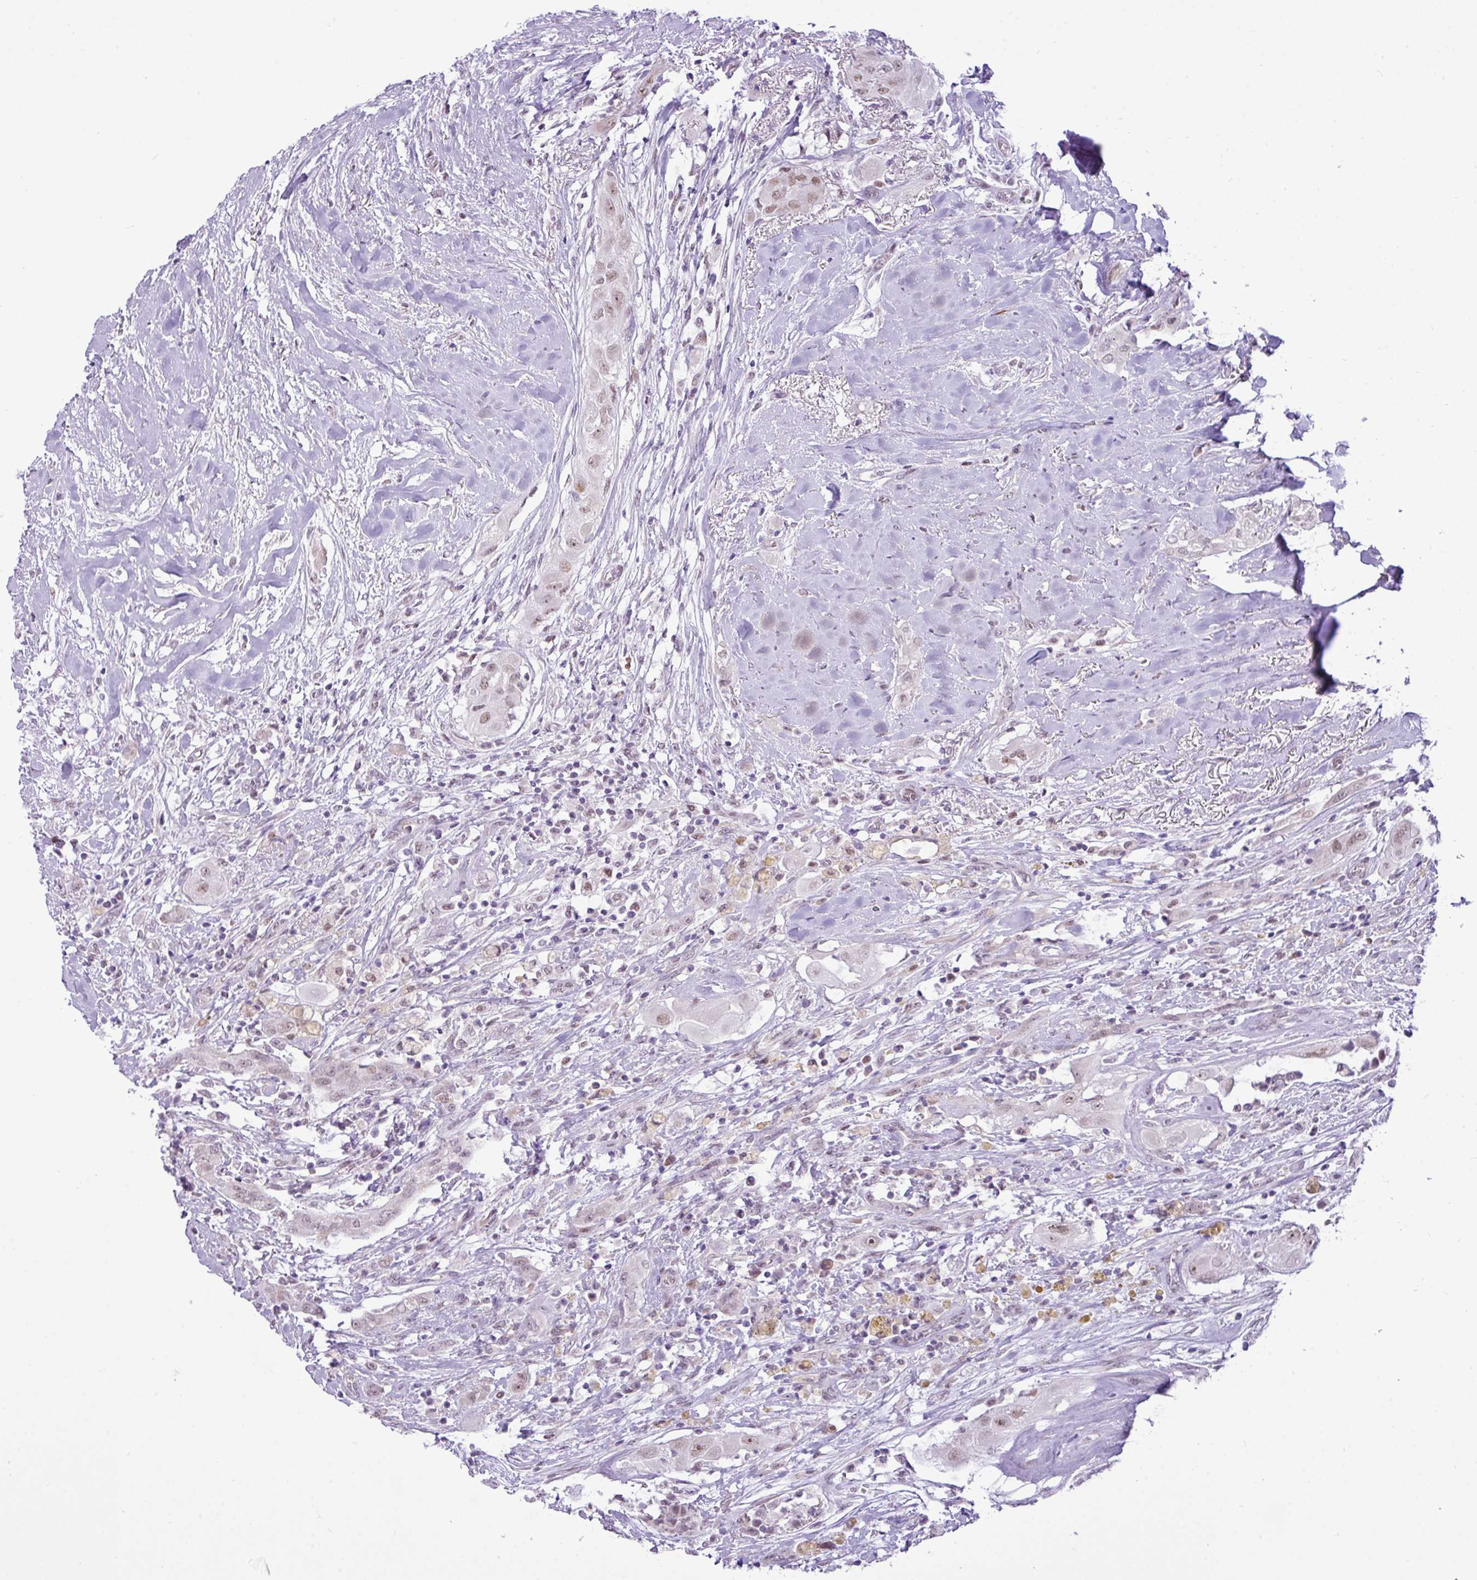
{"staining": {"intensity": "weak", "quantity": ">75%", "location": "nuclear"}, "tissue": "thyroid cancer", "cell_type": "Tumor cells", "image_type": "cancer", "snomed": [{"axis": "morphology", "description": "Papillary adenocarcinoma, NOS"}, {"axis": "topography", "description": "Thyroid gland"}], "caption": "Weak nuclear positivity is seen in about >75% of tumor cells in papillary adenocarcinoma (thyroid). (IHC, brightfield microscopy, high magnification).", "gene": "ELOA2", "patient": {"sex": "female", "age": 59}}